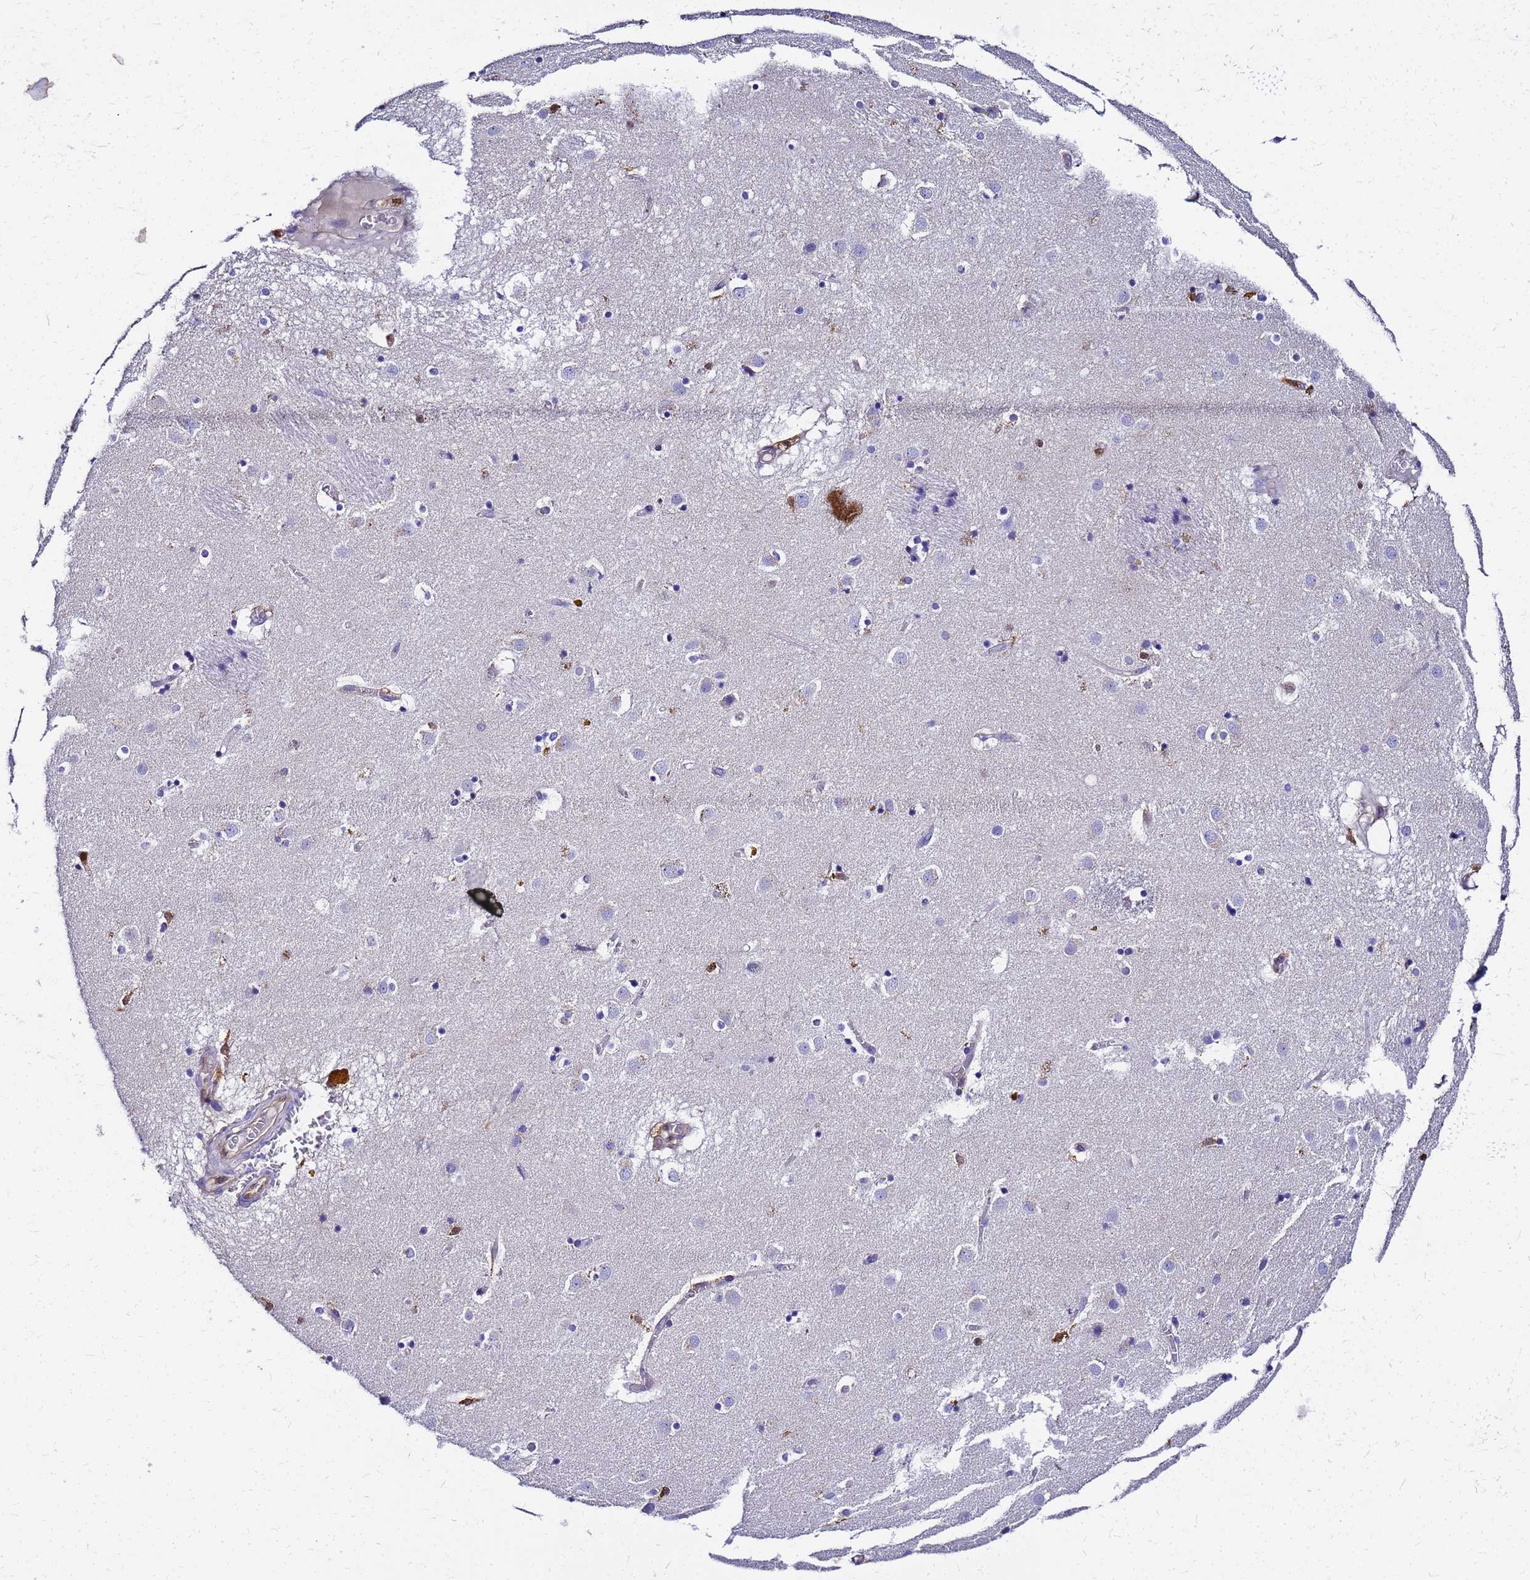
{"staining": {"intensity": "negative", "quantity": "none", "location": "none"}, "tissue": "caudate", "cell_type": "Glial cells", "image_type": "normal", "snomed": [{"axis": "morphology", "description": "Normal tissue, NOS"}, {"axis": "topography", "description": "Lateral ventricle wall"}], "caption": "Glial cells are negative for protein expression in normal human caudate. (DAB immunohistochemistry (IHC), high magnification).", "gene": "S100A11", "patient": {"sex": "male", "age": 70}}